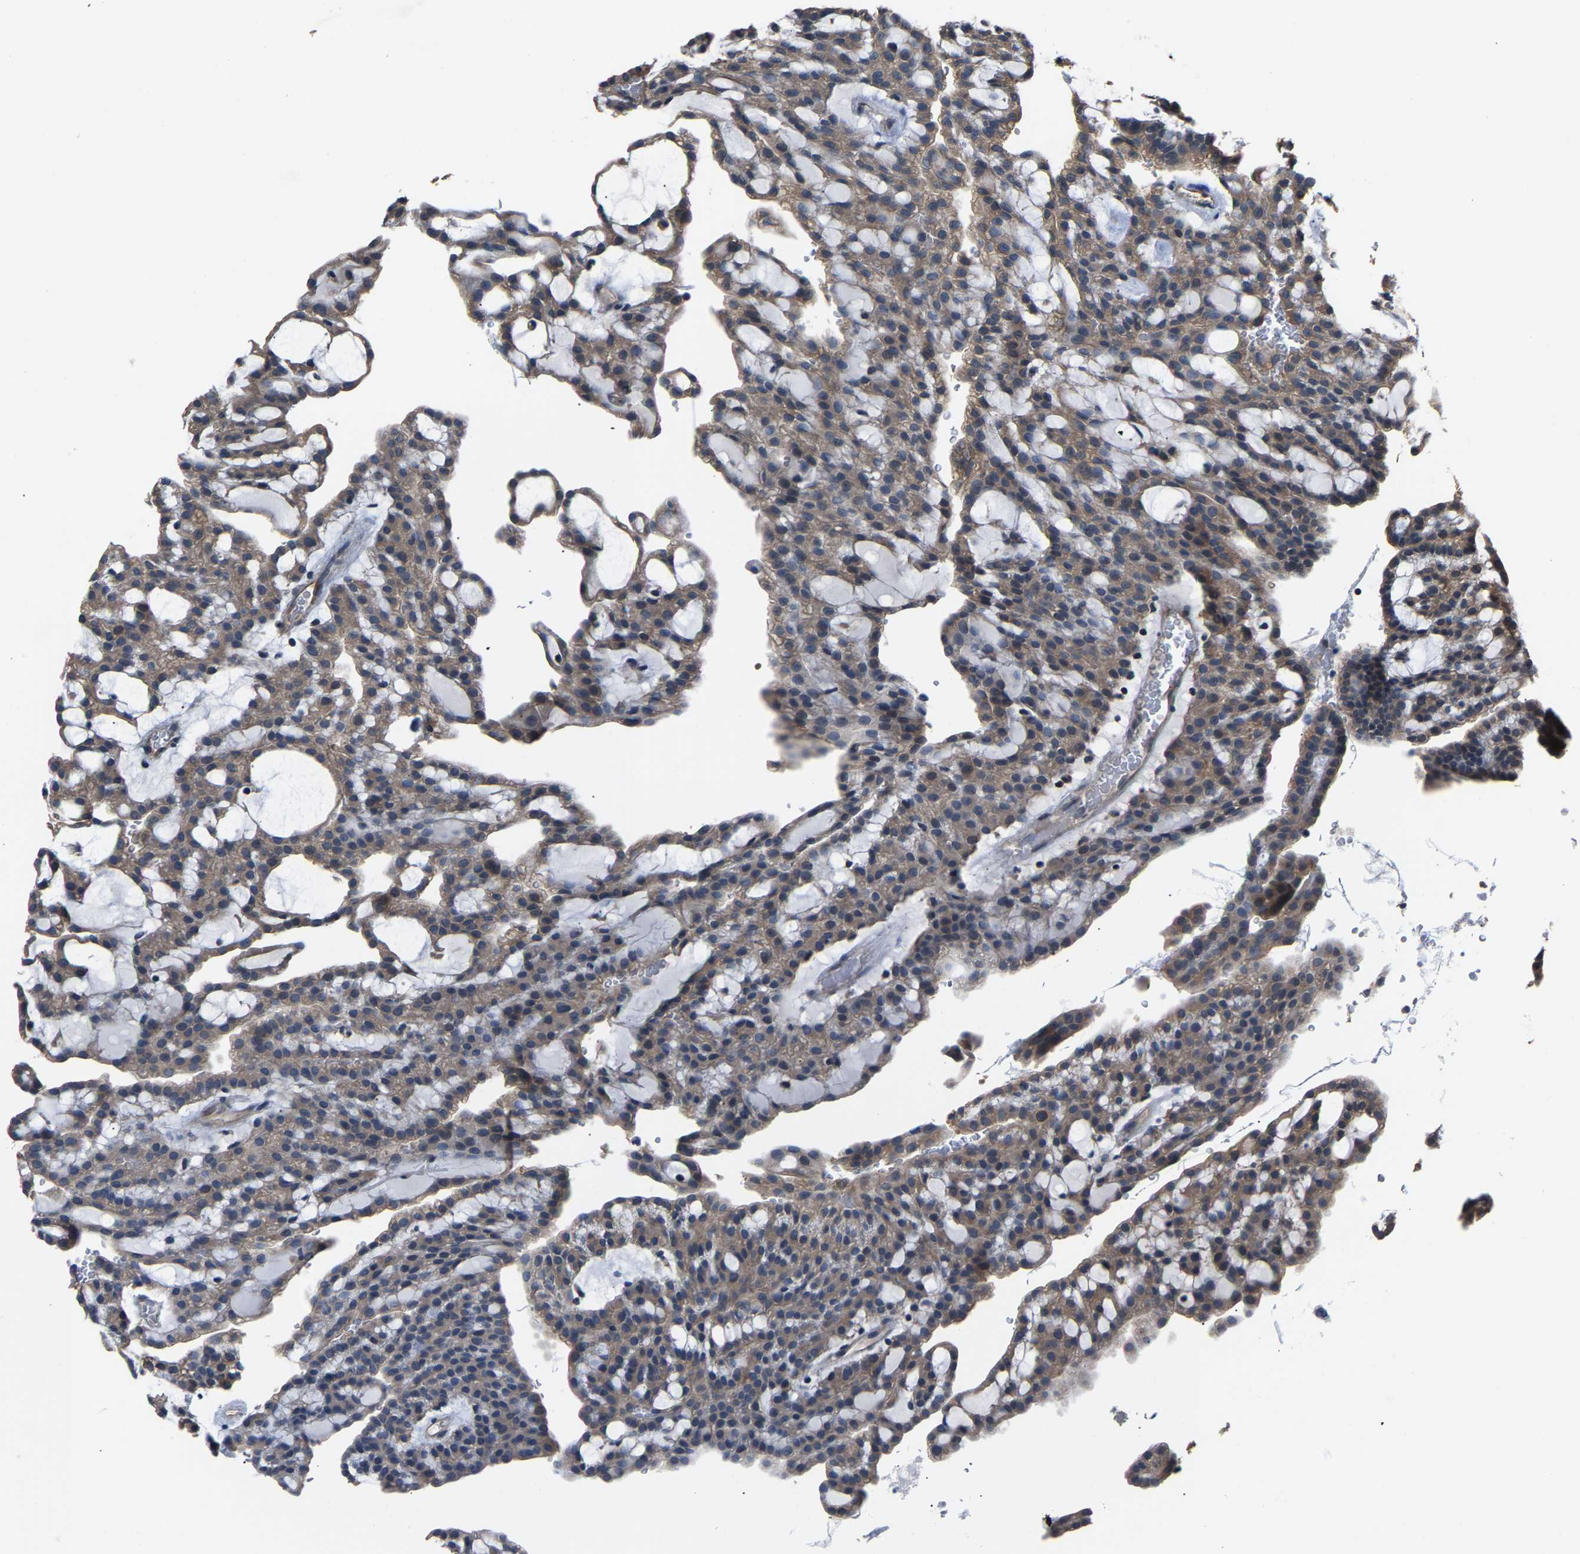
{"staining": {"intensity": "weak", "quantity": ">75%", "location": "cytoplasmic/membranous"}, "tissue": "renal cancer", "cell_type": "Tumor cells", "image_type": "cancer", "snomed": [{"axis": "morphology", "description": "Adenocarcinoma, NOS"}, {"axis": "topography", "description": "Kidney"}], "caption": "A histopathology image of adenocarcinoma (renal) stained for a protein exhibits weak cytoplasmic/membranous brown staining in tumor cells. Ihc stains the protein in brown and the nuclei are stained blue.", "gene": "ABCC9", "patient": {"sex": "male", "age": 63}}